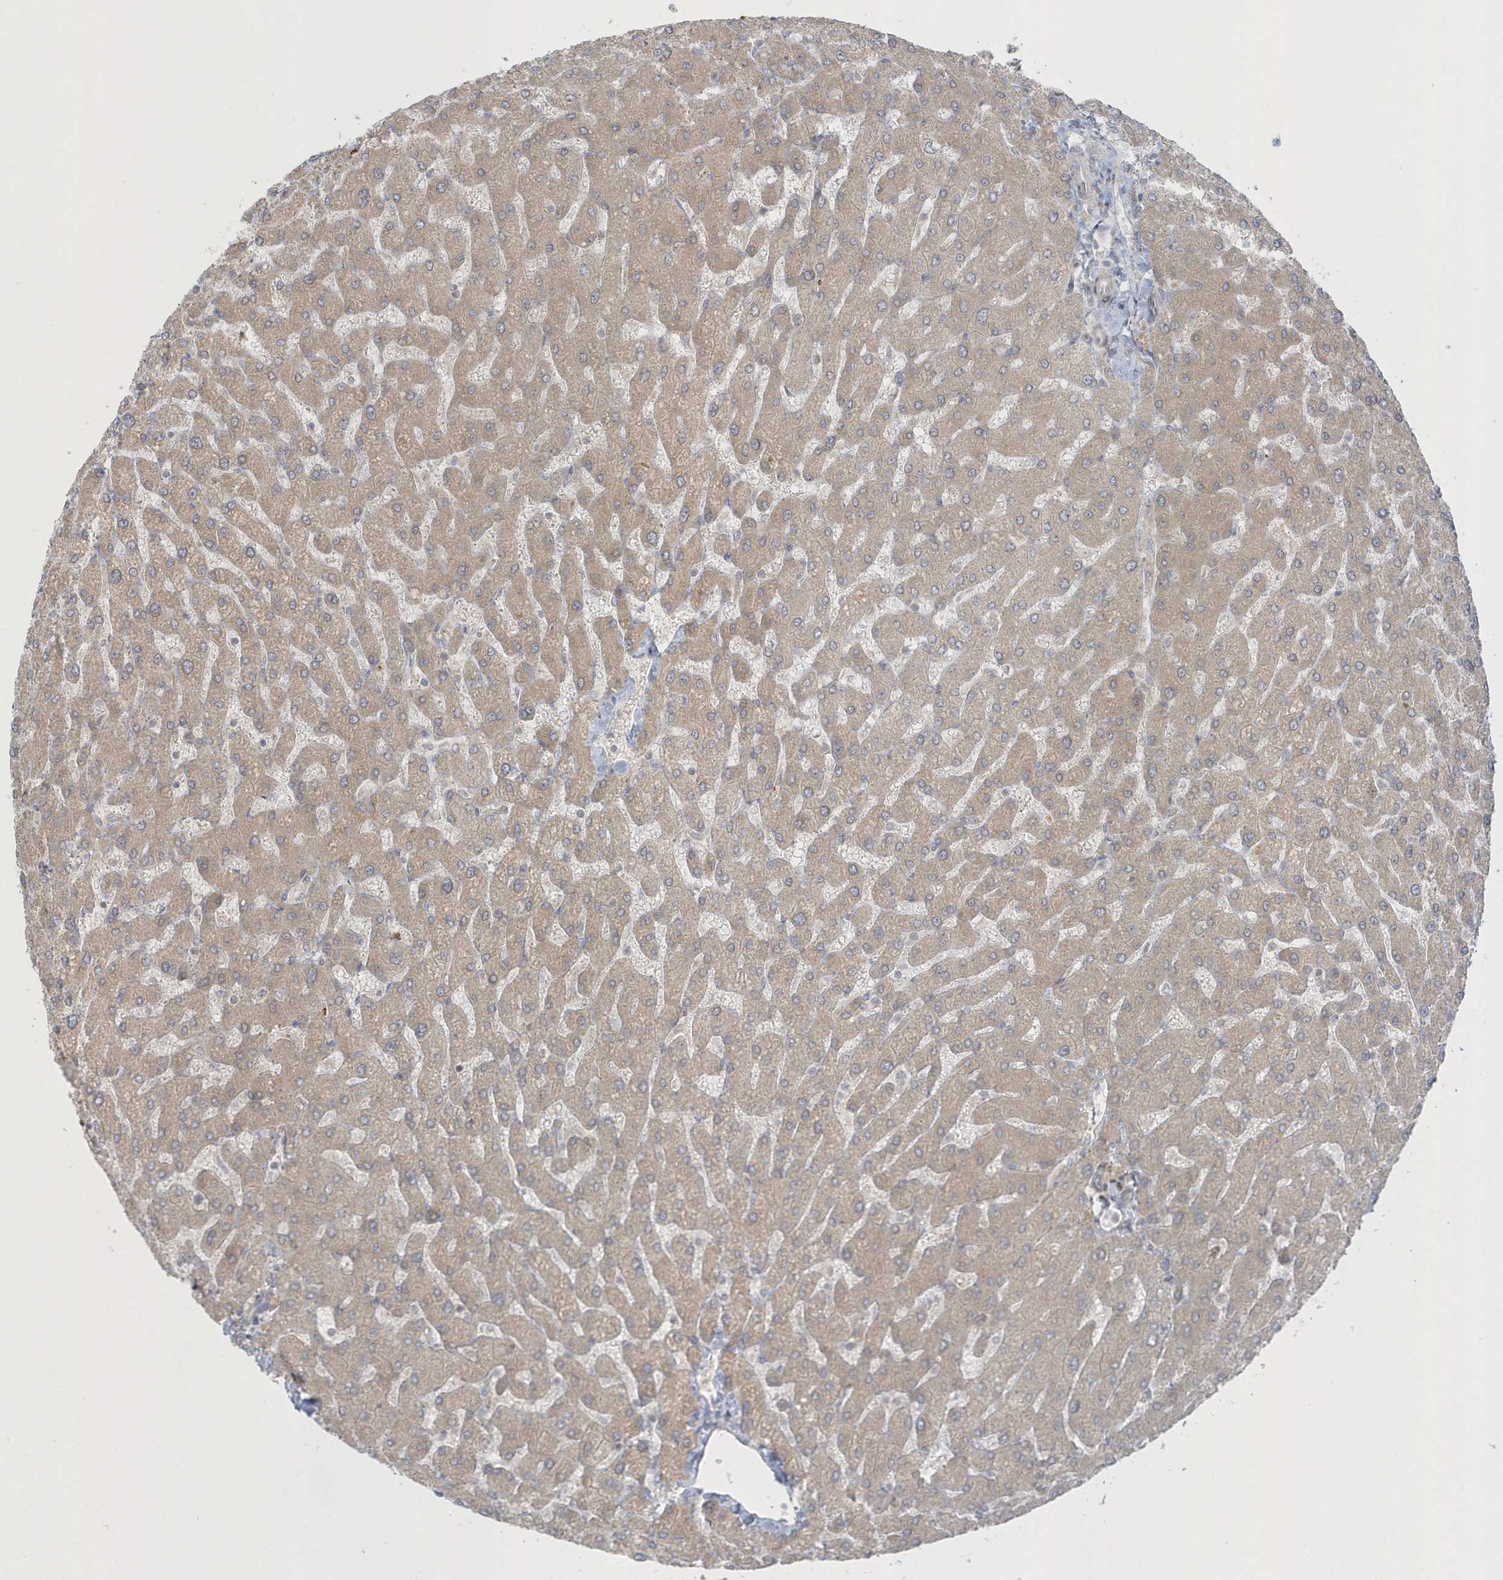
{"staining": {"intensity": "weak", "quantity": "<25%", "location": "cytoplasmic/membranous"}, "tissue": "liver", "cell_type": "Cholangiocytes", "image_type": "normal", "snomed": [{"axis": "morphology", "description": "Normal tissue, NOS"}, {"axis": "topography", "description": "Liver"}], "caption": "Human liver stained for a protein using immunohistochemistry (IHC) displays no staining in cholangiocytes.", "gene": "BLTP3A", "patient": {"sex": "male", "age": 55}}